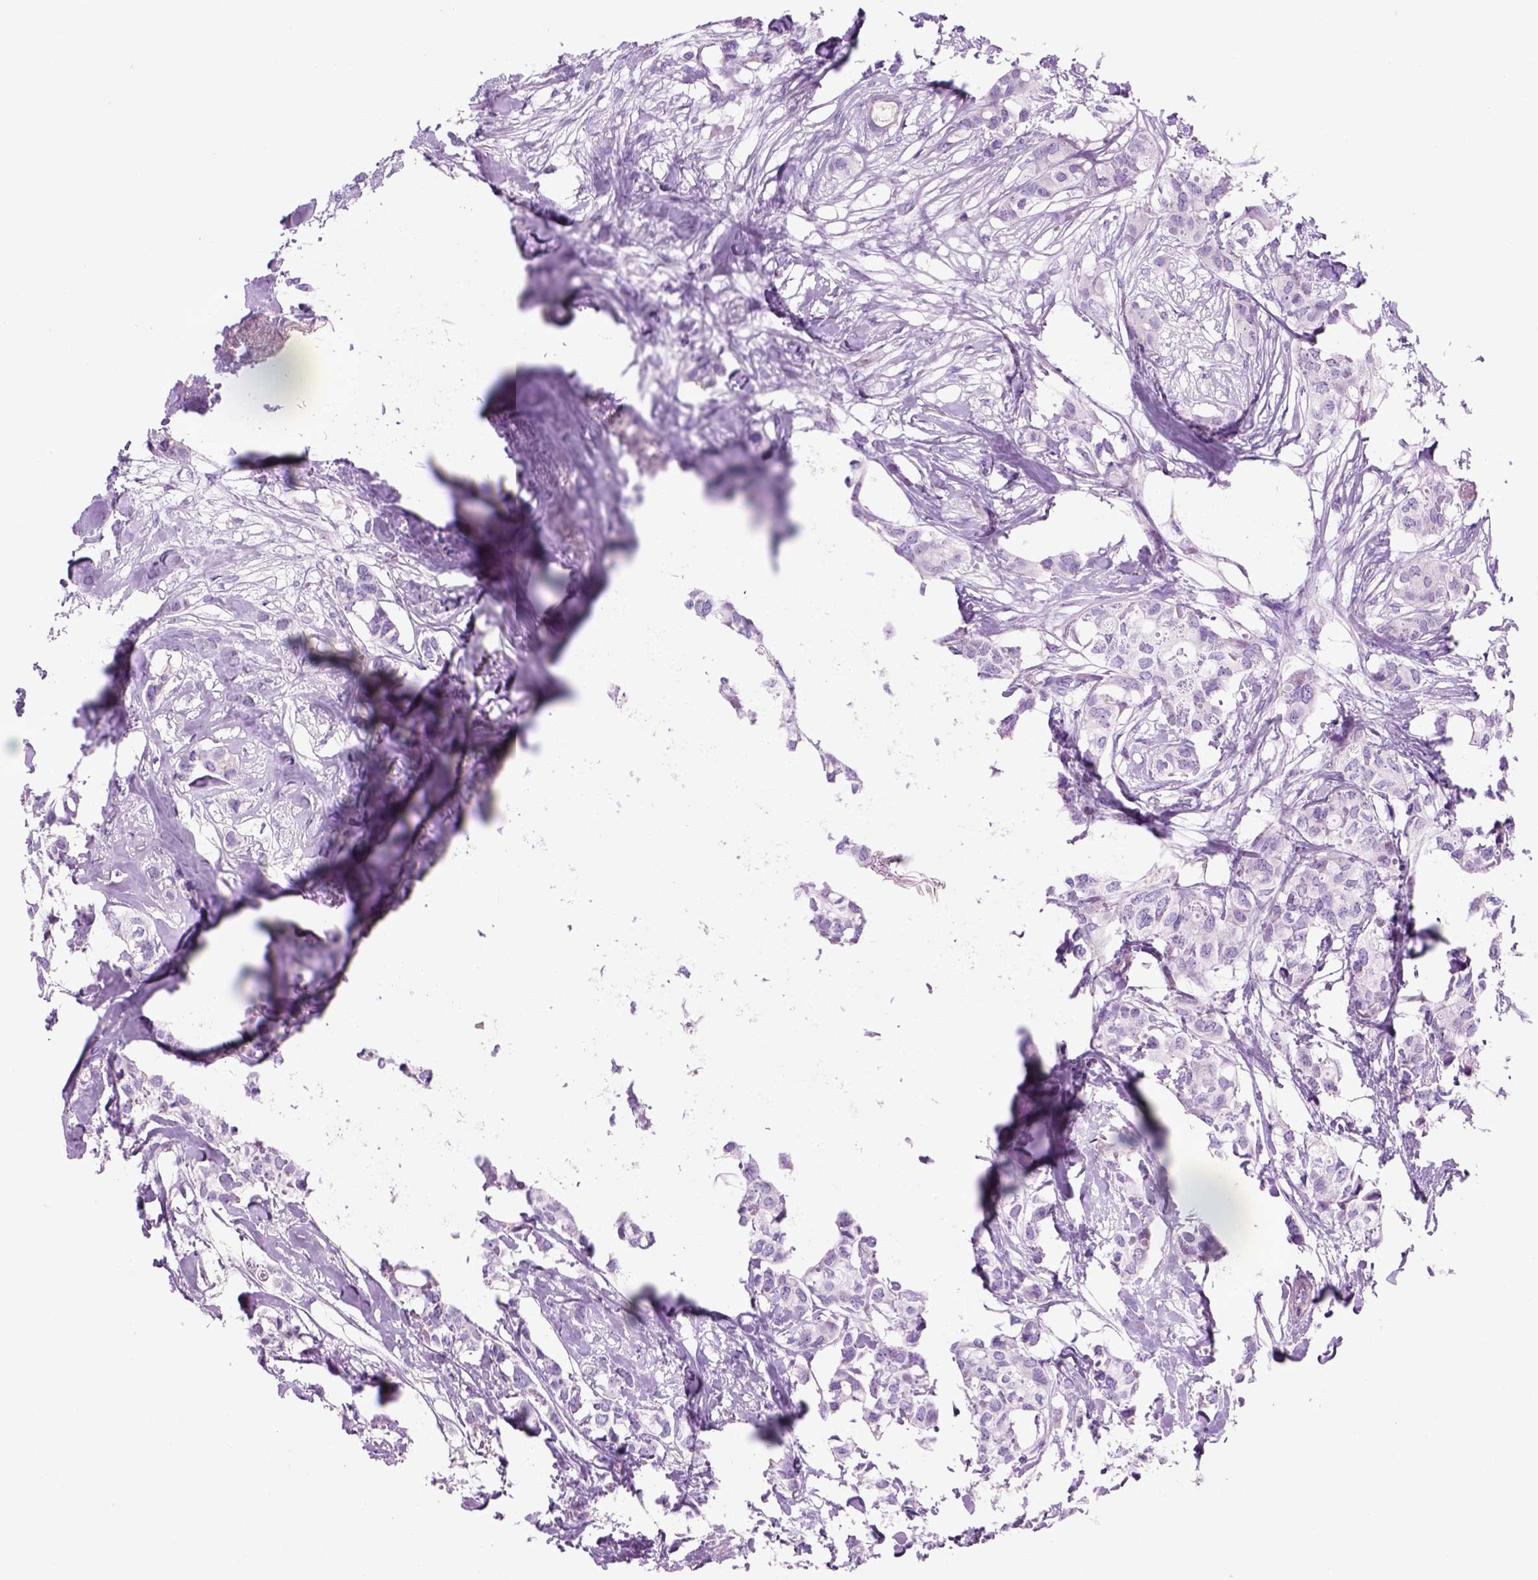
{"staining": {"intensity": "negative", "quantity": "none", "location": "none"}, "tissue": "breast cancer", "cell_type": "Tumor cells", "image_type": "cancer", "snomed": [{"axis": "morphology", "description": "Duct carcinoma"}, {"axis": "topography", "description": "Breast"}], "caption": "Protein analysis of breast cancer displays no significant positivity in tumor cells. The staining was performed using DAB to visualize the protein expression in brown, while the nuclei were stained in blue with hematoxylin (Magnification: 20x).", "gene": "HHIPL2", "patient": {"sex": "female", "age": 62}}